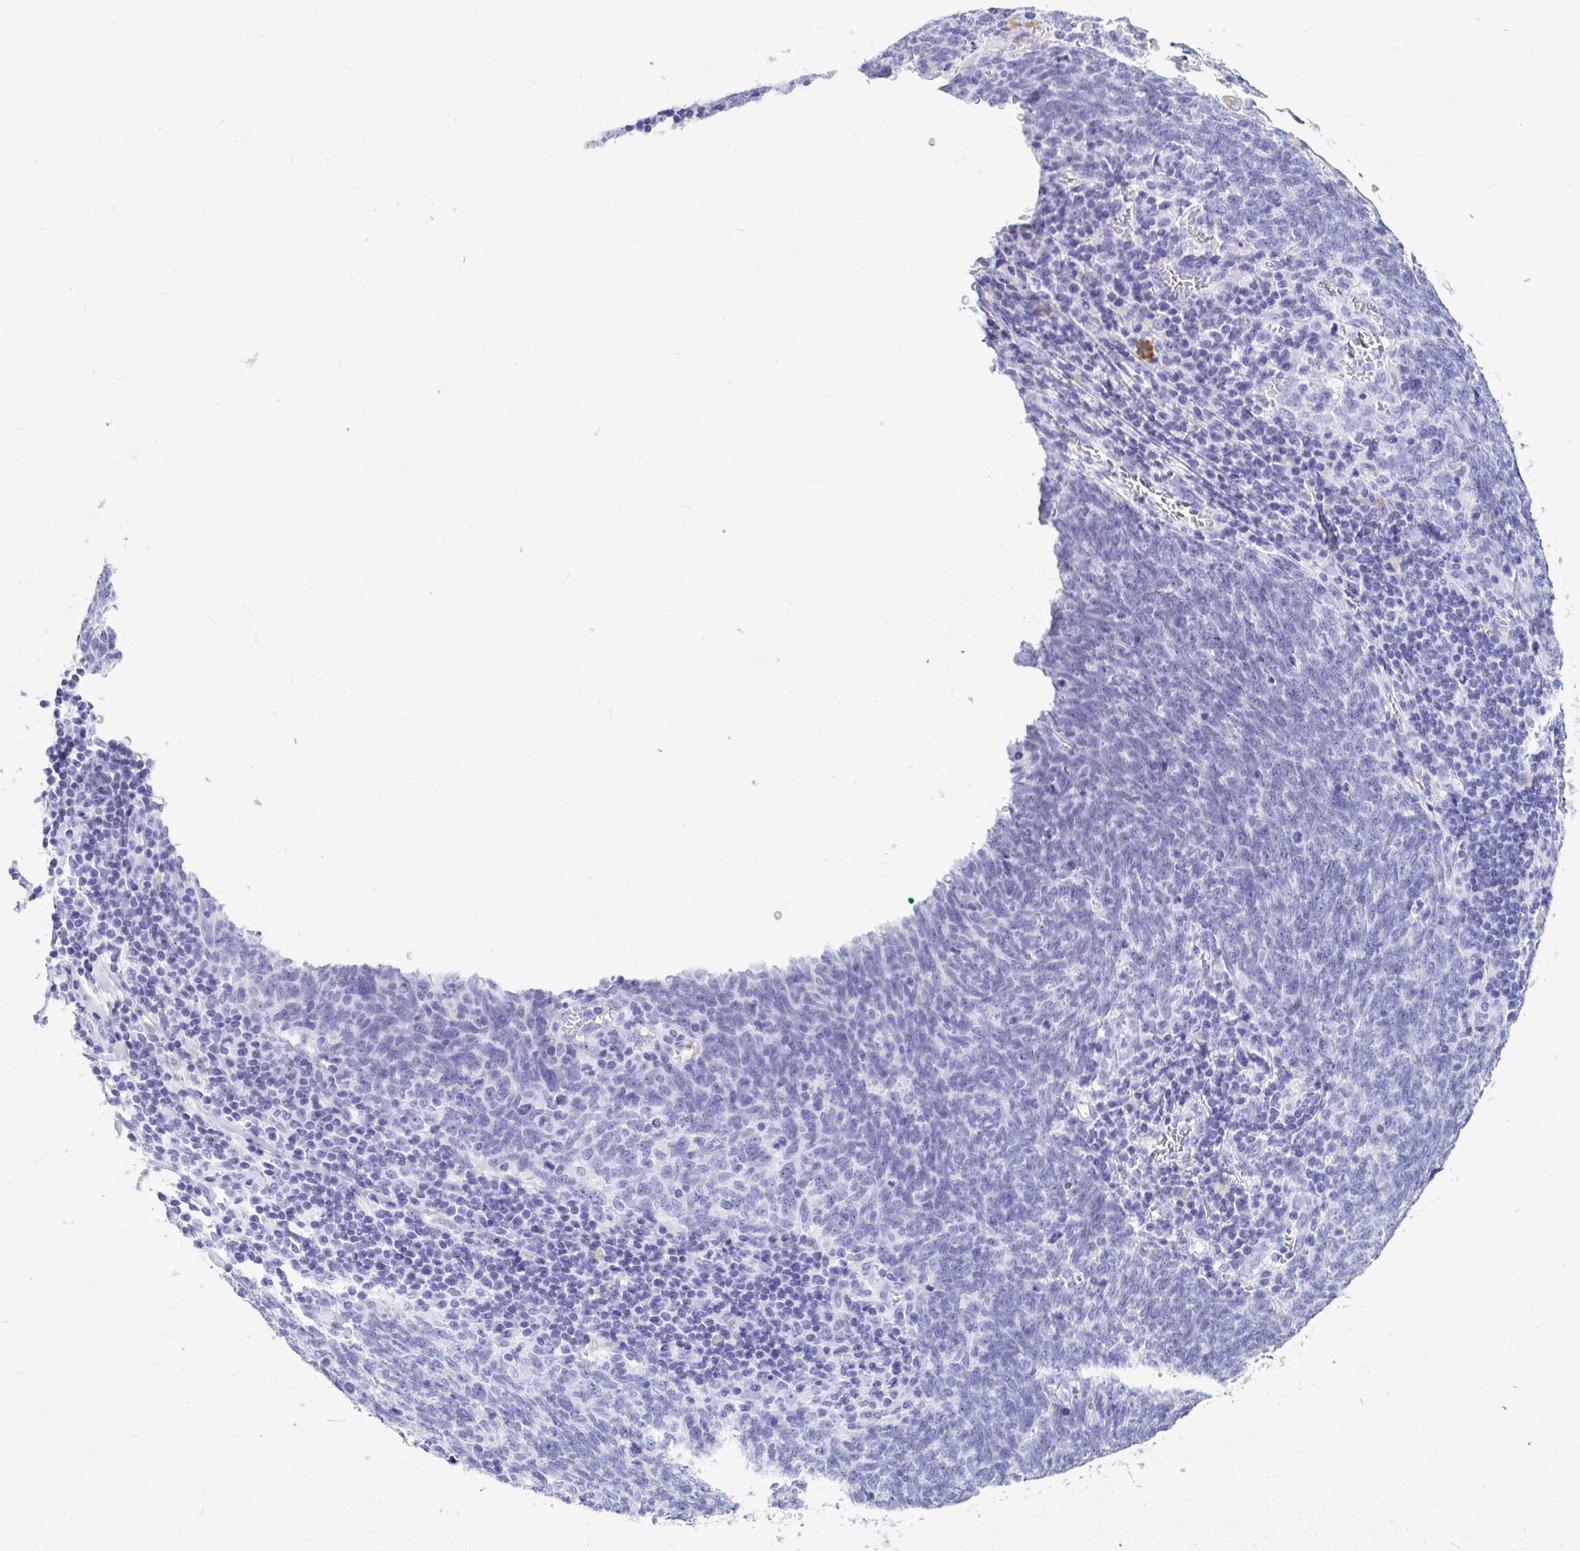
{"staining": {"intensity": "negative", "quantity": "none", "location": "none"}, "tissue": "lung cancer", "cell_type": "Tumor cells", "image_type": "cancer", "snomed": [{"axis": "morphology", "description": "Squamous cell carcinoma, NOS"}, {"axis": "topography", "description": "Lung"}], "caption": "An image of lung cancer (squamous cell carcinoma) stained for a protein demonstrates no brown staining in tumor cells. (DAB (3,3'-diaminobenzidine) IHC, high magnification).", "gene": "OR5J2", "patient": {"sex": "female", "age": 72}}